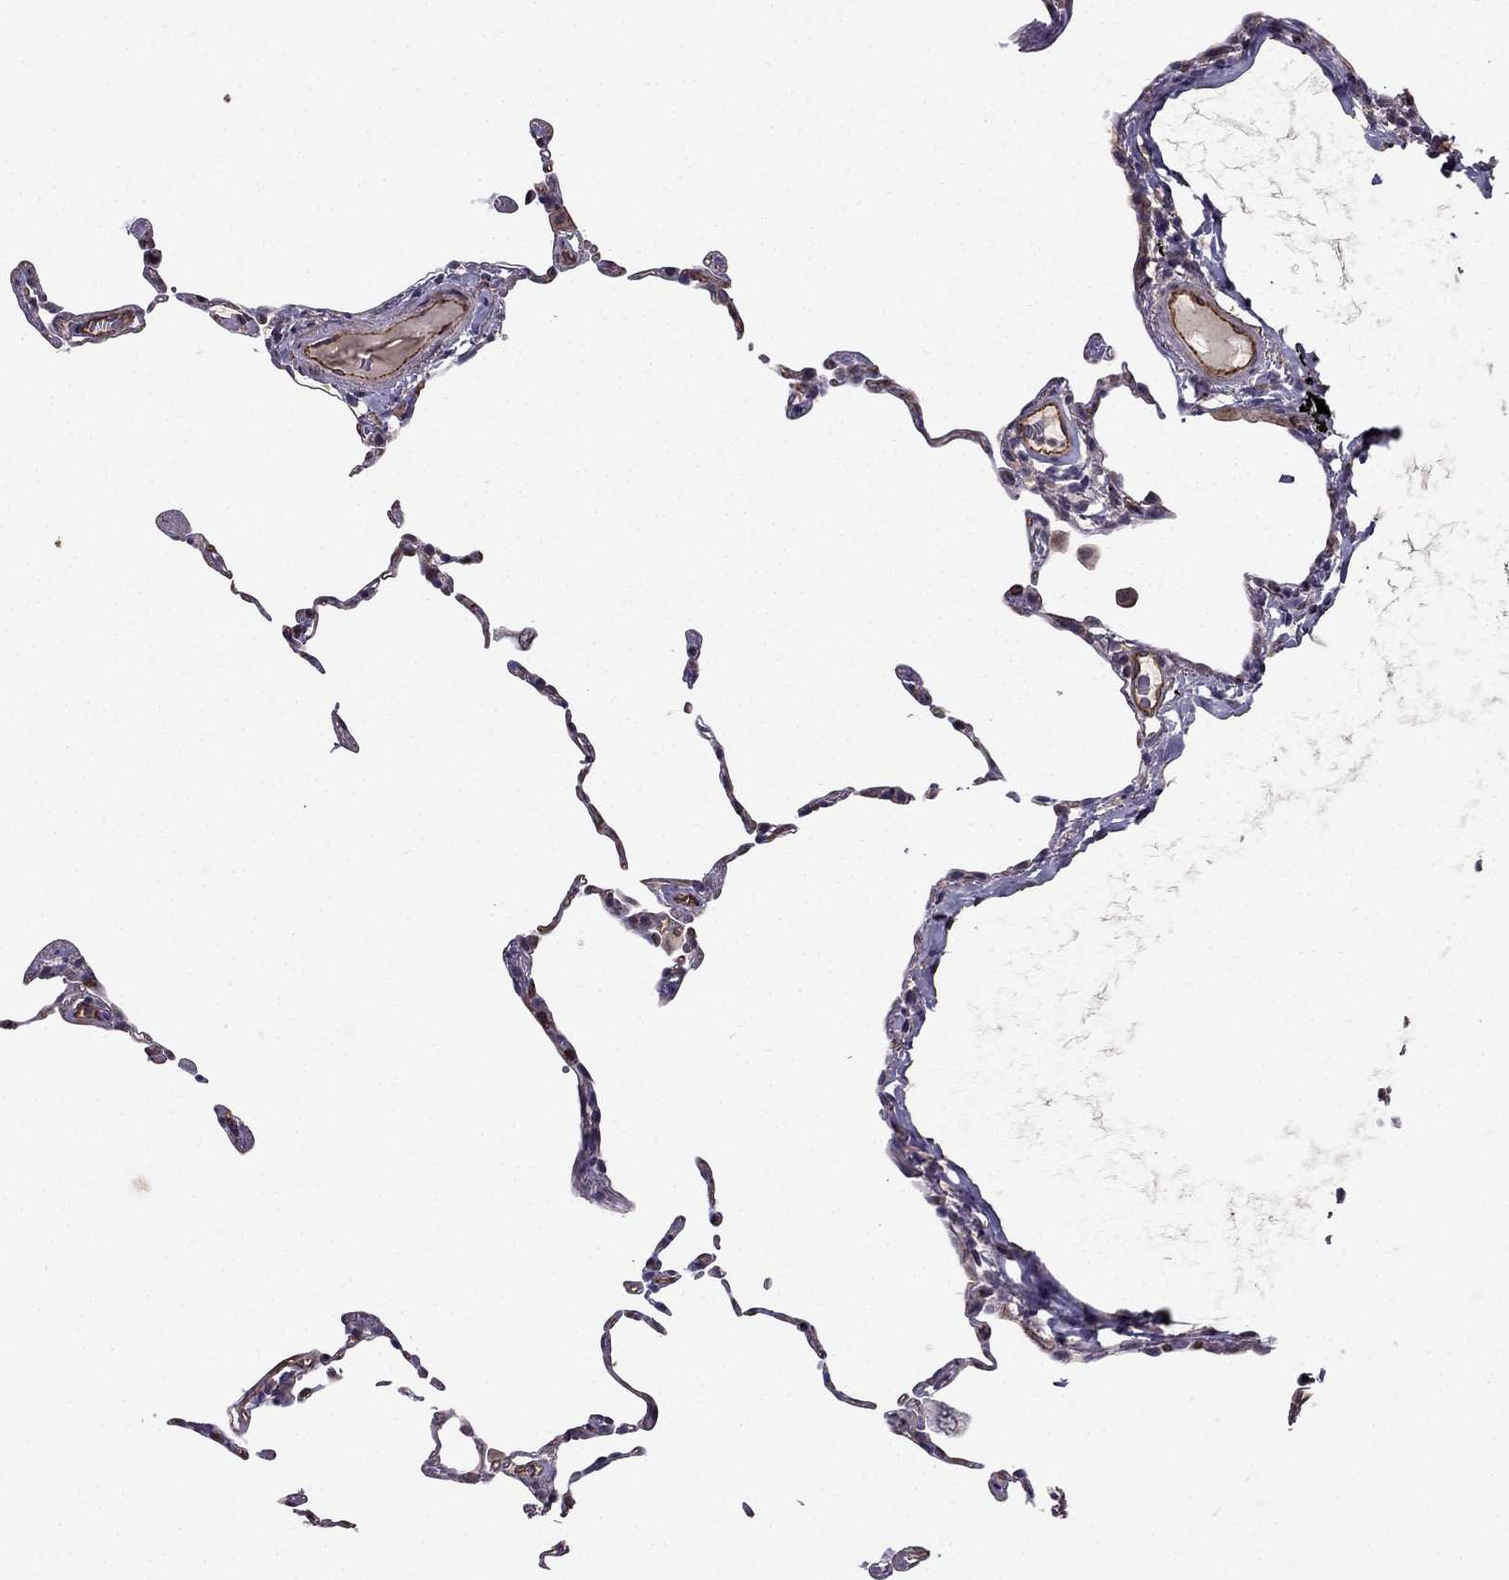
{"staining": {"intensity": "negative", "quantity": "none", "location": "none"}, "tissue": "lung", "cell_type": "Alveolar cells", "image_type": "normal", "snomed": [{"axis": "morphology", "description": "Normal tissue, NOS"}, {"axis": "topography", "description": "Lung"}], "caption": "Immunohistochemistry of unremarkable lung displays no expression in alveolar cells. (Immunohistochemistry, brightfield microscopy, high magnification).", "gene": "RASIP1", "patient": {"sex": "female", "age": 57}}